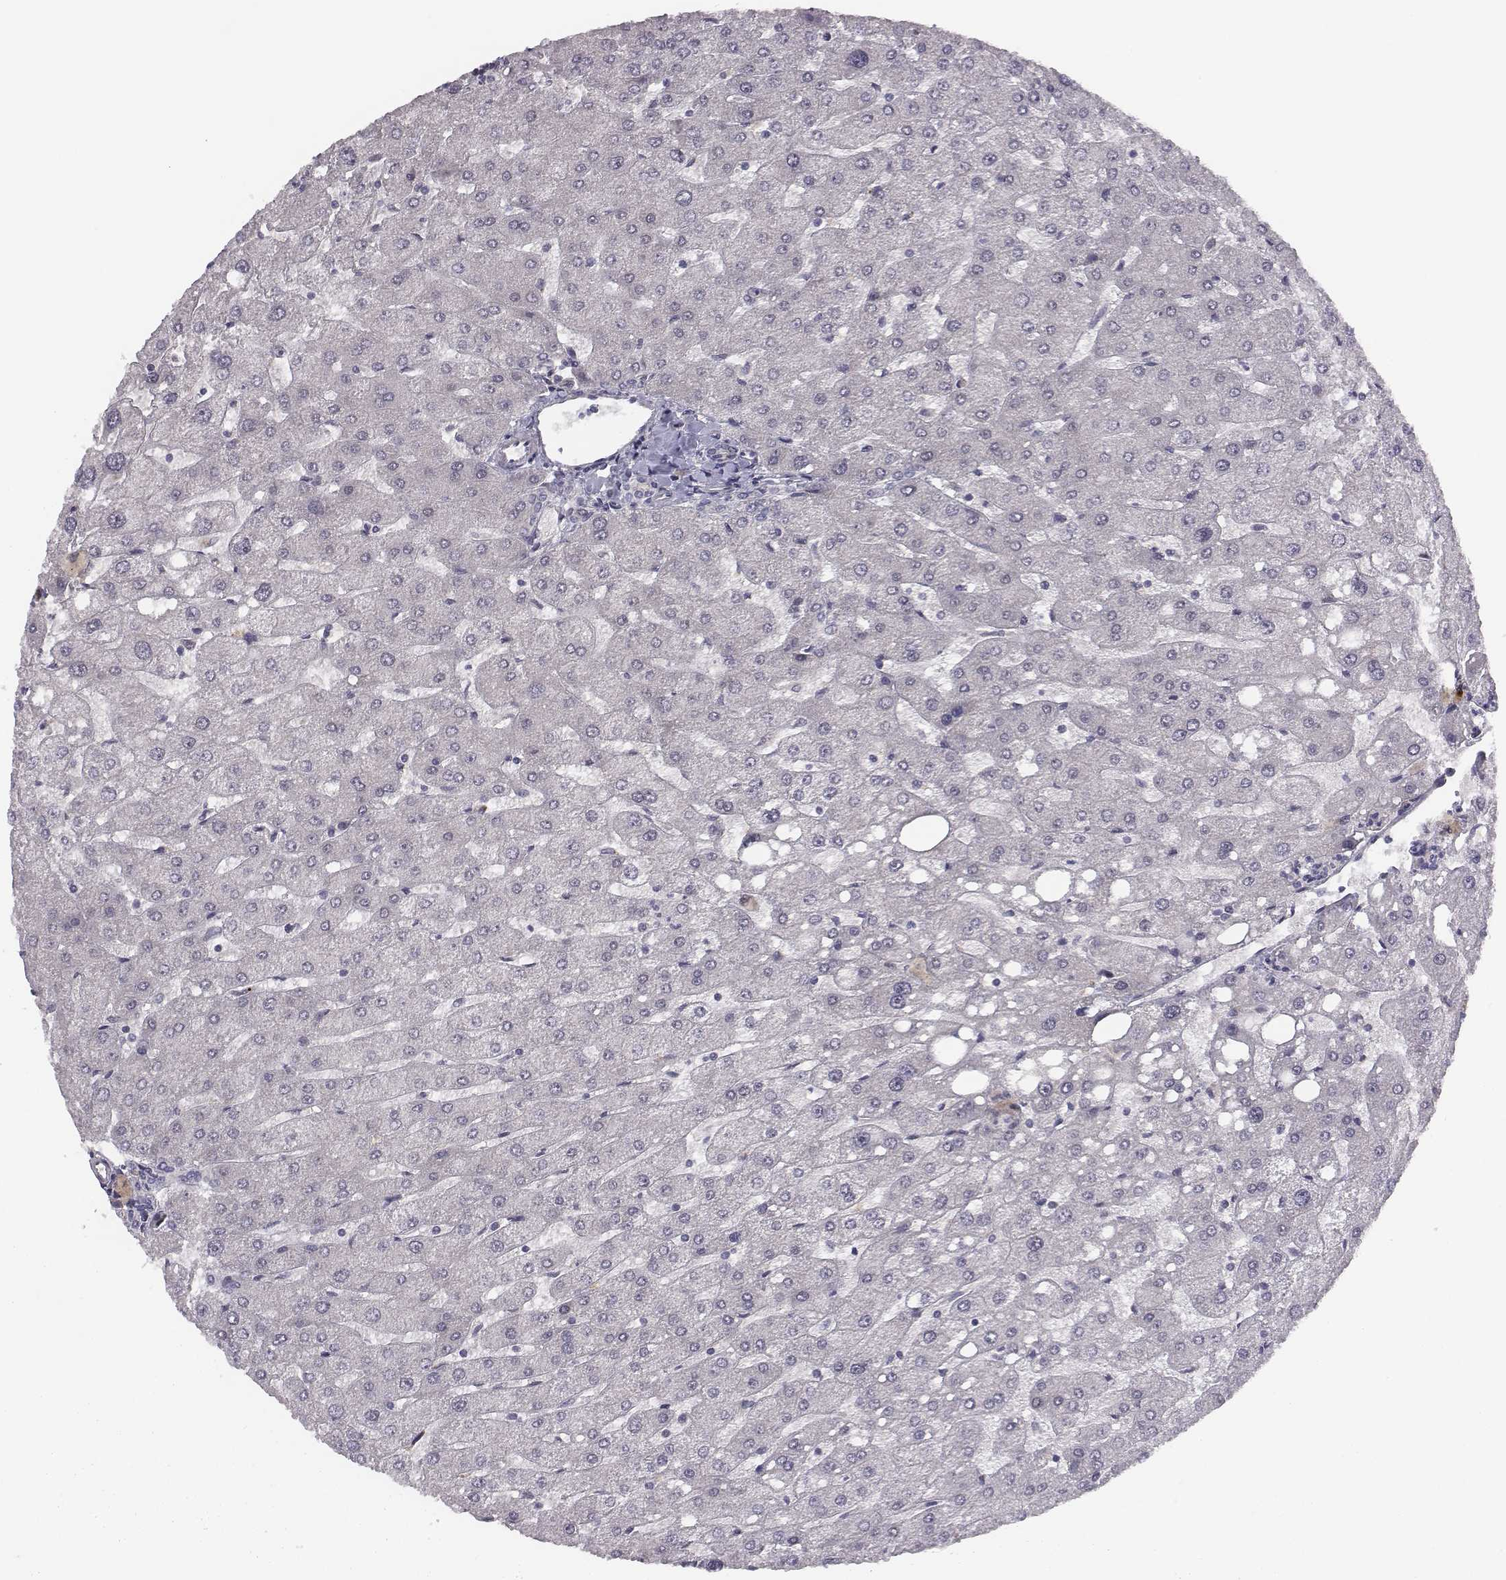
{"staining": {"intensity": "negative", "quantity": "none", "location": "none"}, "tissue": "liver", "cell_type": "Cholangiocytes", "image_type": "normal", "snomed": [{"axis": "morphology", "description": "Normal tissue, NOS"}, {"axis": "topography", "description": "Liver"}], "caption": "The photomicrograph displays no staining of cholangiocytes in unremarkable liver.", "gene": "SMURF2", "patient": {"sex": "male", "age": 67}}